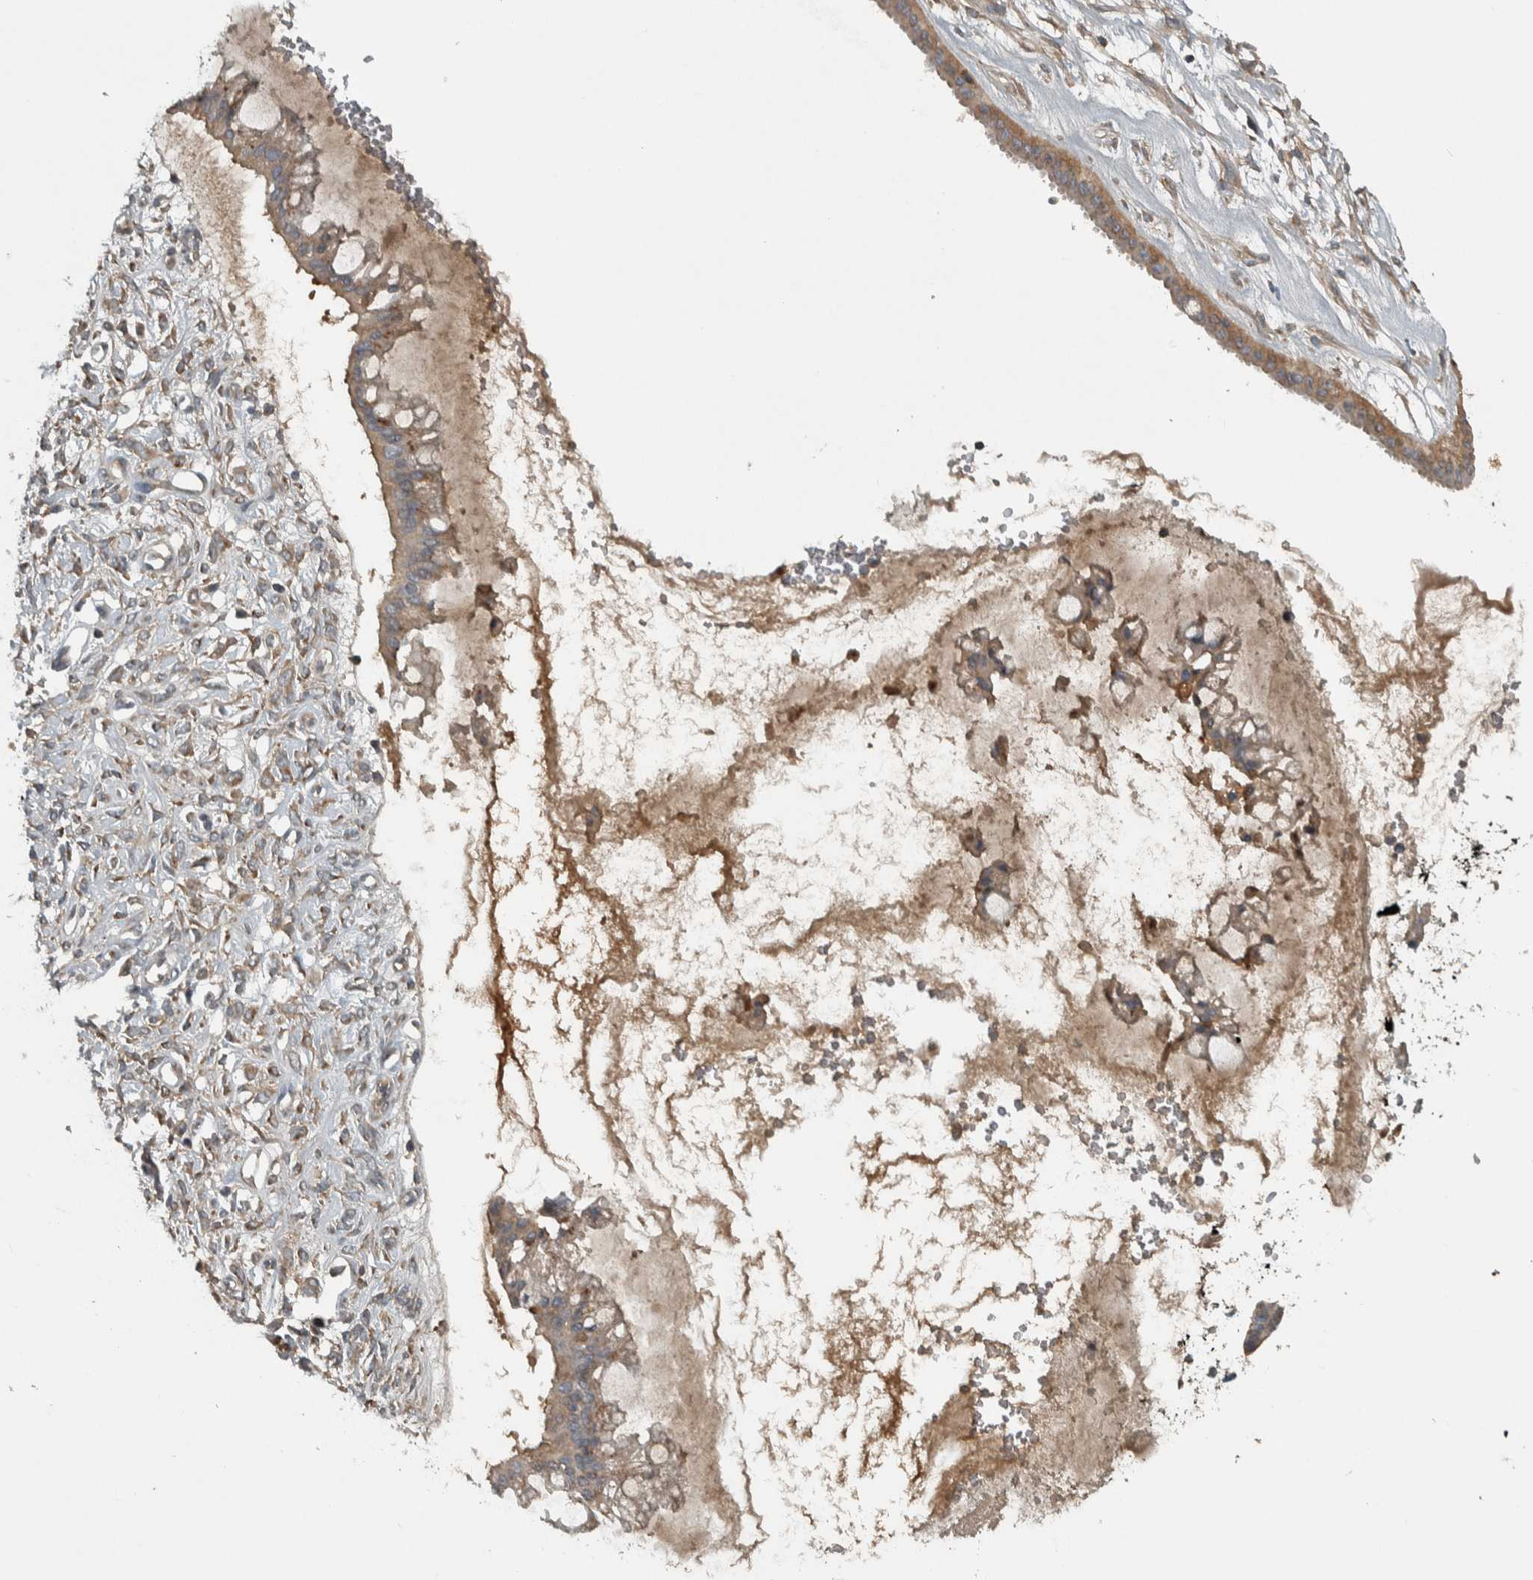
{"staining": {"intensity": "moderate", "quantity": "<25%", "location": "cytoplasmic/membranous"}, "tissue": "ovarian cancer", "cell_type": "Tumor cells", "image_type": "cancer", "snomed": [{"axis": "morphology", "description": "Cystadenocarcinoma, mucinous, NOS"}, {"axis": "topography", "description": "Ovary"}], "caption": "Mucinous cystadenocarcinoma (ovarian) tissue exhibits moderate cytoplasmic/membranous positivity in approximately <25% of tumor cells", "gene": "CLCN2", "patient": {"sex": "female", "age": 73}}